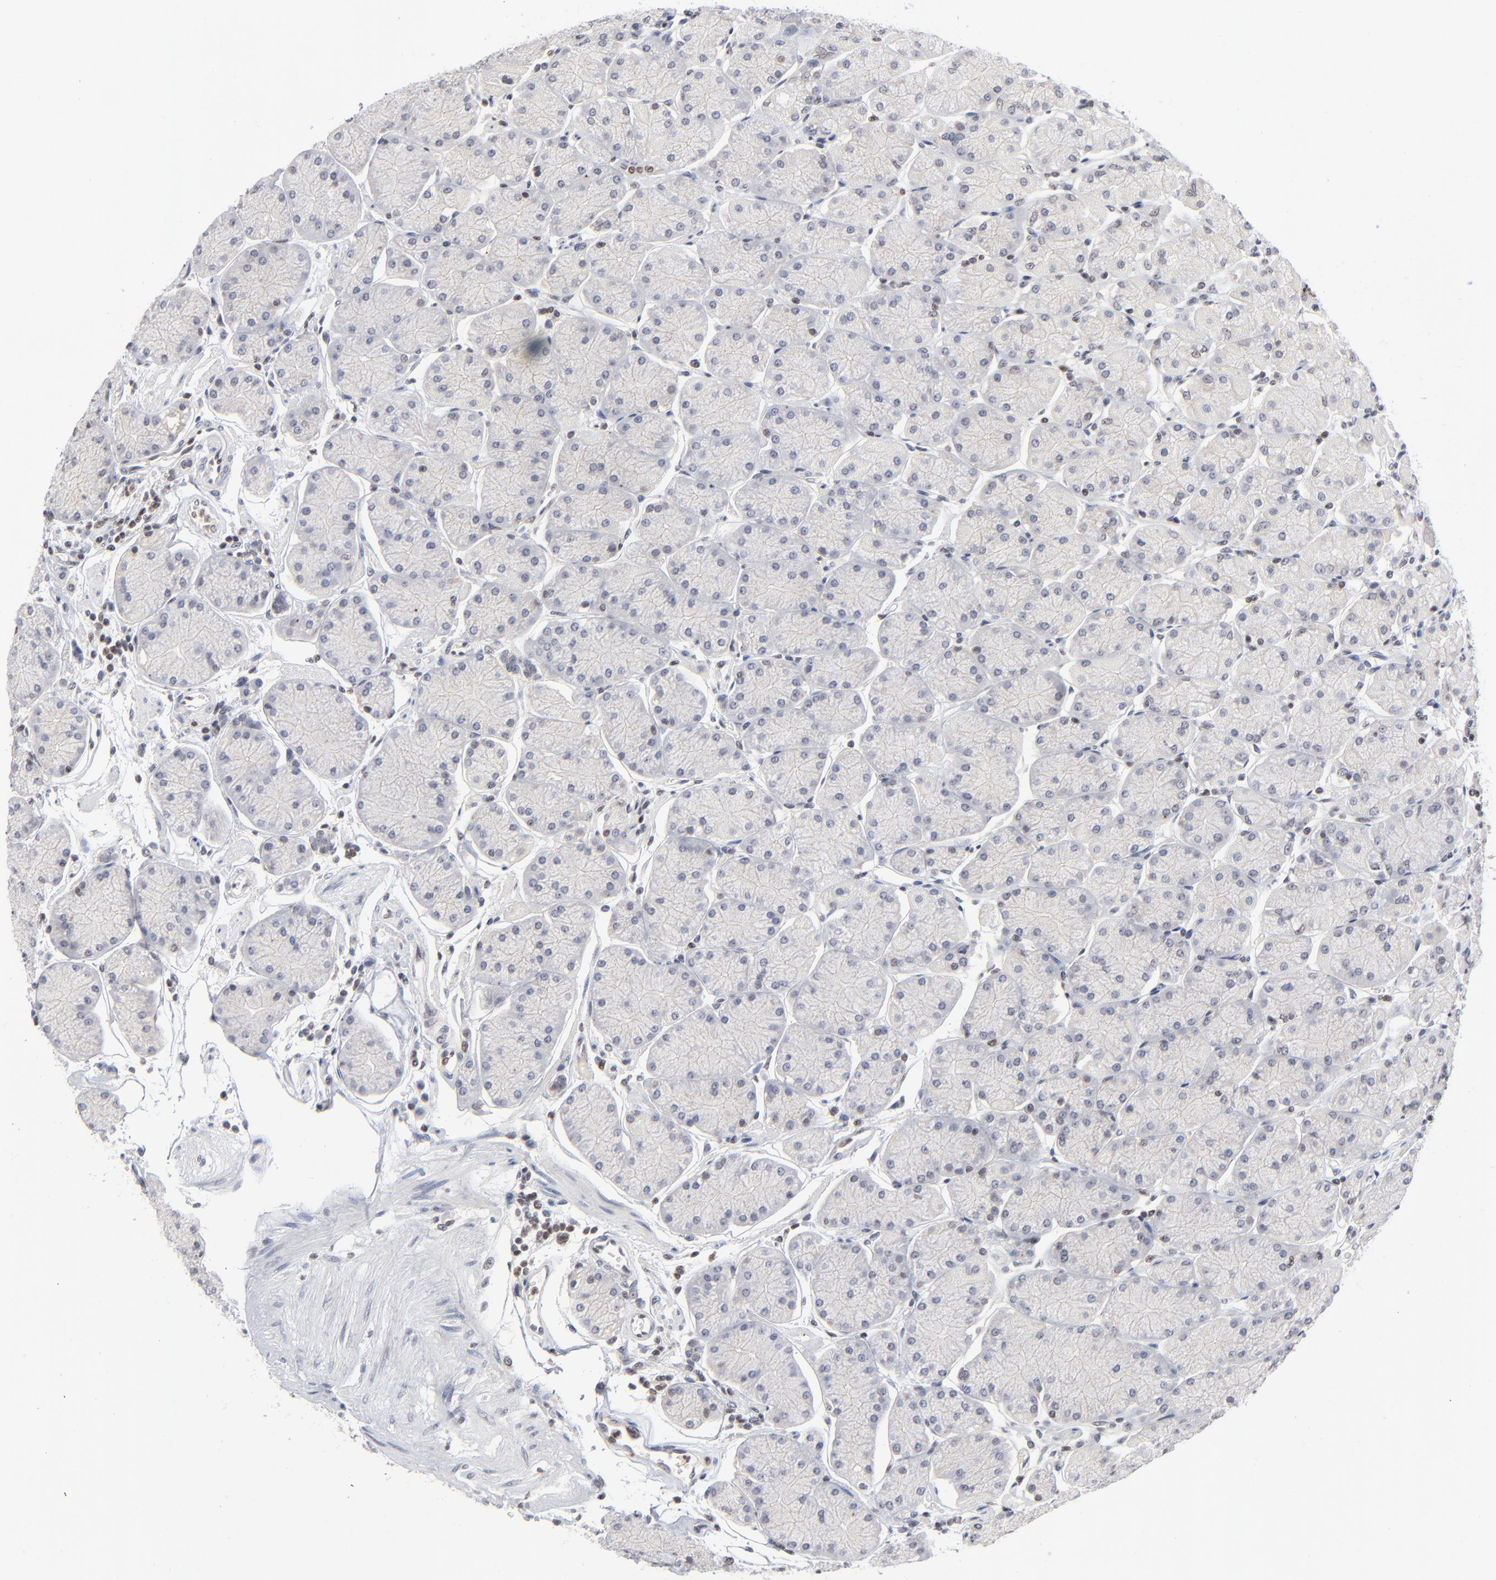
{"staining": {"intensity": "weak", "quantity": "<25%", "location": "cytoplasmic/membranous"}, "tissue": "stomach", "cell_type": "Glandular cells", "image_type": "normal", "snomed": [{"axis": "morphology", "description": "Normal tissue, NOS"}, {"axis": "topography", "description": "Stomach, upper"}, {"axis": "topography", "description": "Stomach"}], "caption": "High magnification brightfield microscopy of benign stomach stained with DAB (brown) and counterstained with hematoxylin (blue): glandular cells show no significant positivity. (DAB immunohistochemistry (IHC) with hematoxylin counter stain).", "gene": "MAX", "patient": {"sex": "male", "age": 76}}